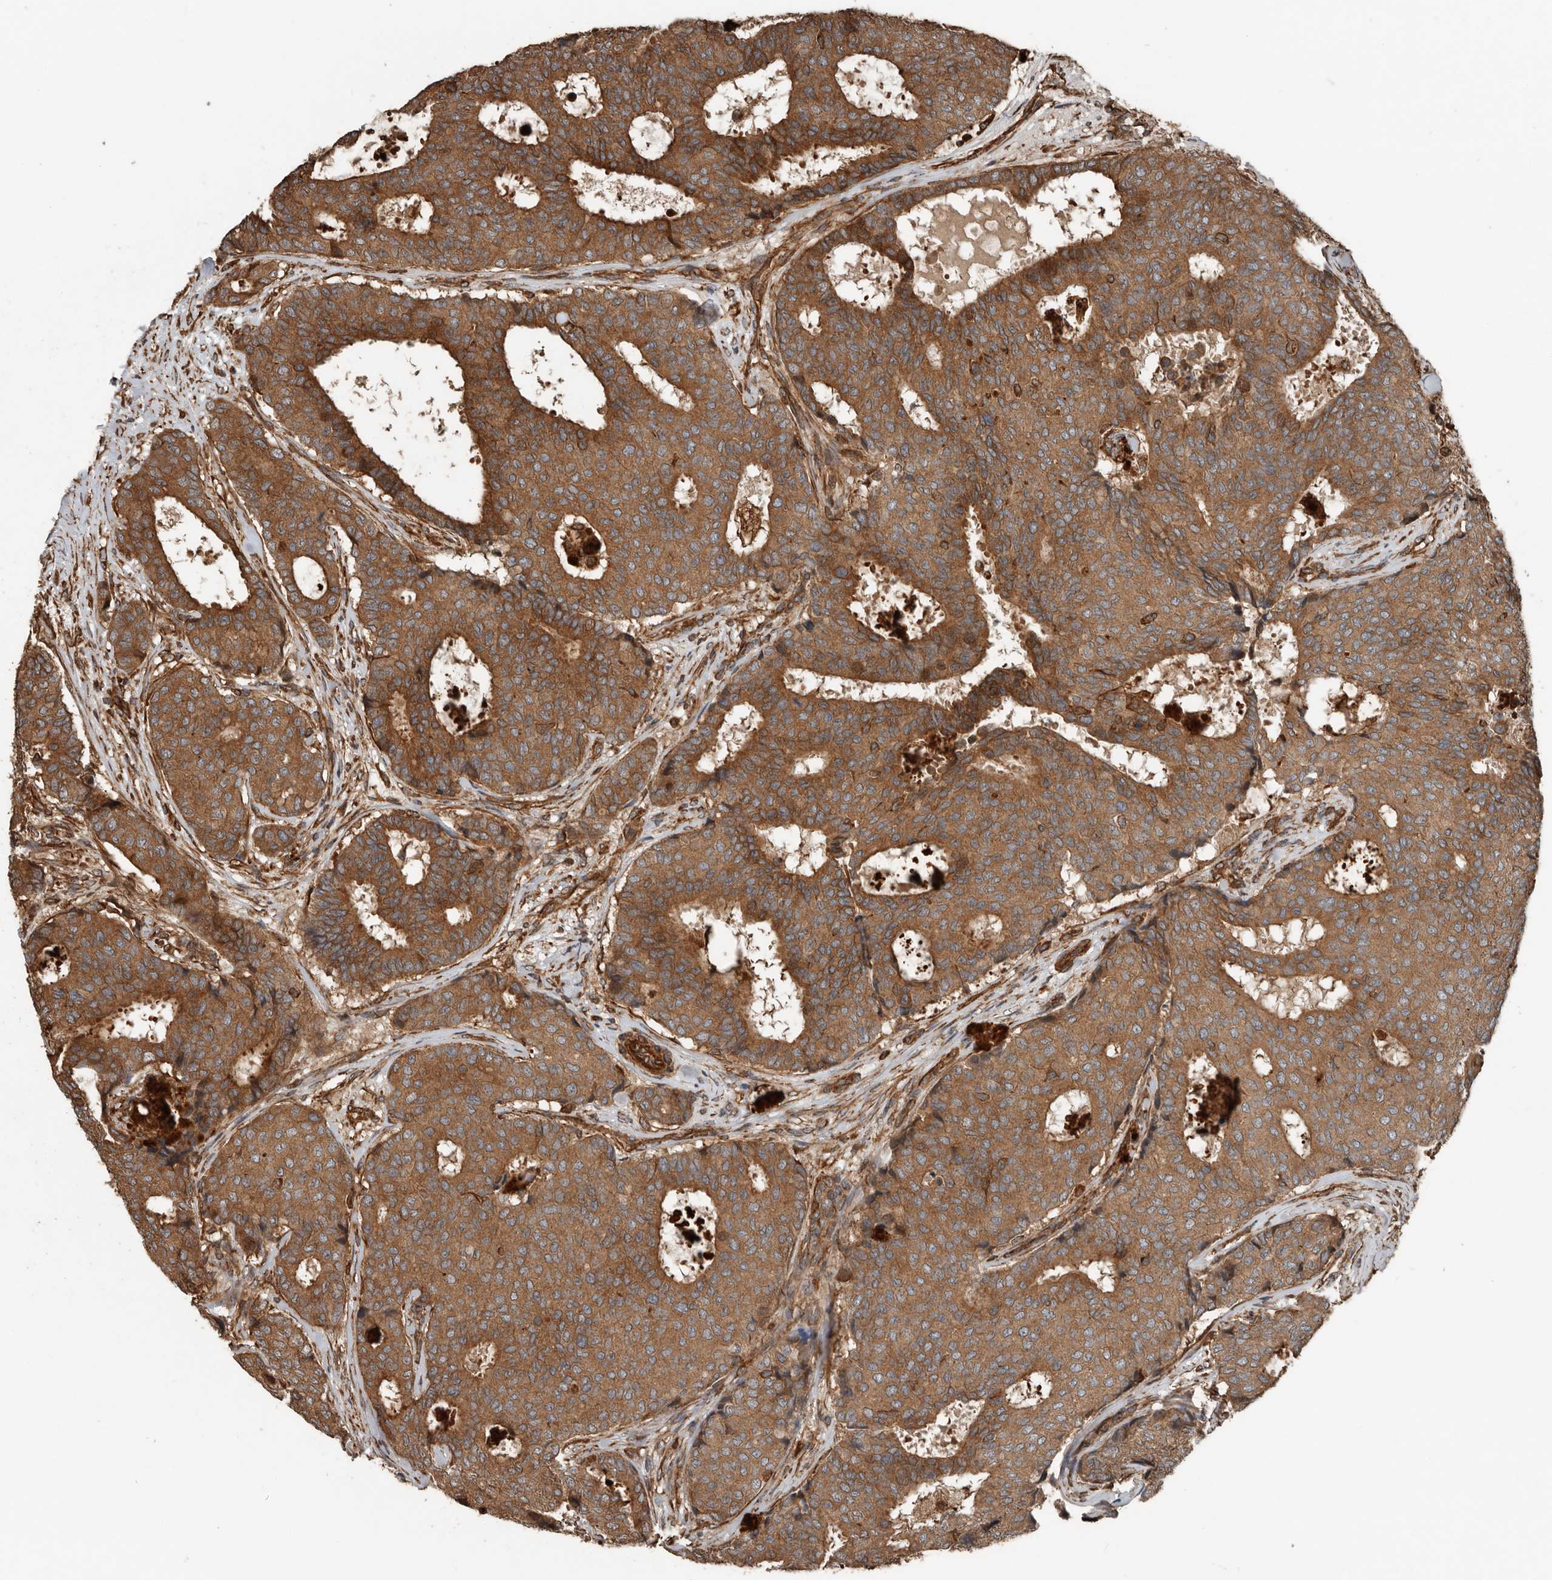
{"staining": {"intensity": "moderate", "quantity": ">75%", "location": "cytoplasmic/membranous"}, "tissue": "breast cancer", "cell_type": "Tumor cells", "image_type": "cancer", "snomed": [{"axis": "morphology", "description": "Duct carcinoma"}, {"axis": "topography", "description": "Breast"}], "caption": "High-magnification brightfield microscopy of breast cancer stained with DAB (brown) and counterstained with hematoxylin (blue). tumor cells exhibit moderate cytoplasmic/membranous staining is present in approximately>75% of cells.", "gene": "YOD1", "patient": {"sex": "female", "age": 75}}